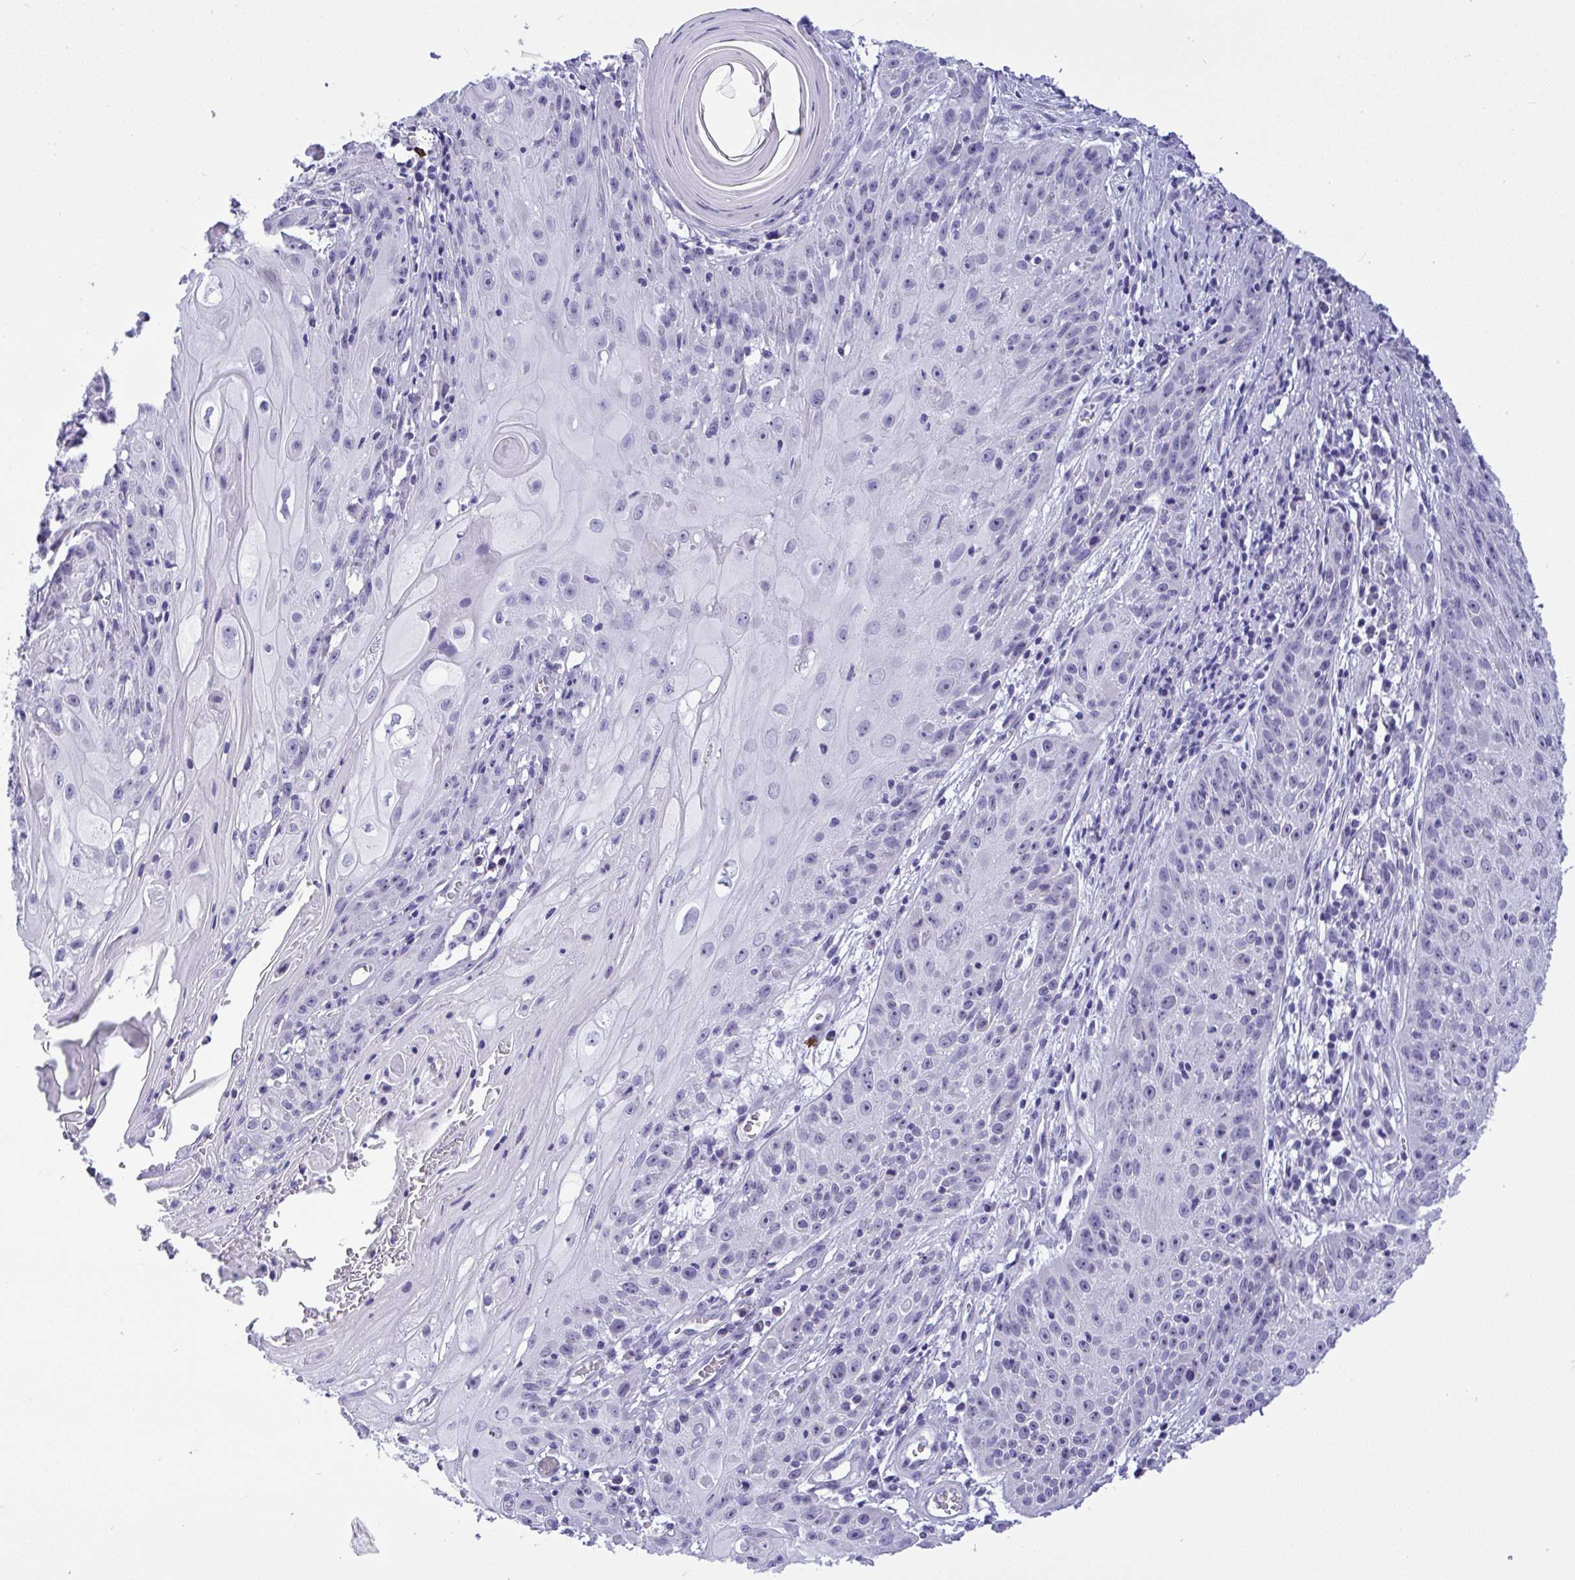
{"staining": {"intensity": "negative", "quantity": "none", "location": "none"}, "tissue": "skin cancer", "cell_type": "Tumor cells", "image_type": "cancer", "snomed": [{"axis": "morphology", "description": "Squamous cell carcinoma, NOS"}, {"axis": "topography", "description": "Skin"}, {"axis": "topography", "description": "Vulva"}], "caption": "Tumor cells show no significant staining in squamous cell carcinoma (skin). (Brightfield microscopy of DAB (3,3'-diaminobenzidine) immunohistochemistry (IHC) at high magnification).", "gene": "YBX2", "patient": {"sex": "female", "age": 76}}